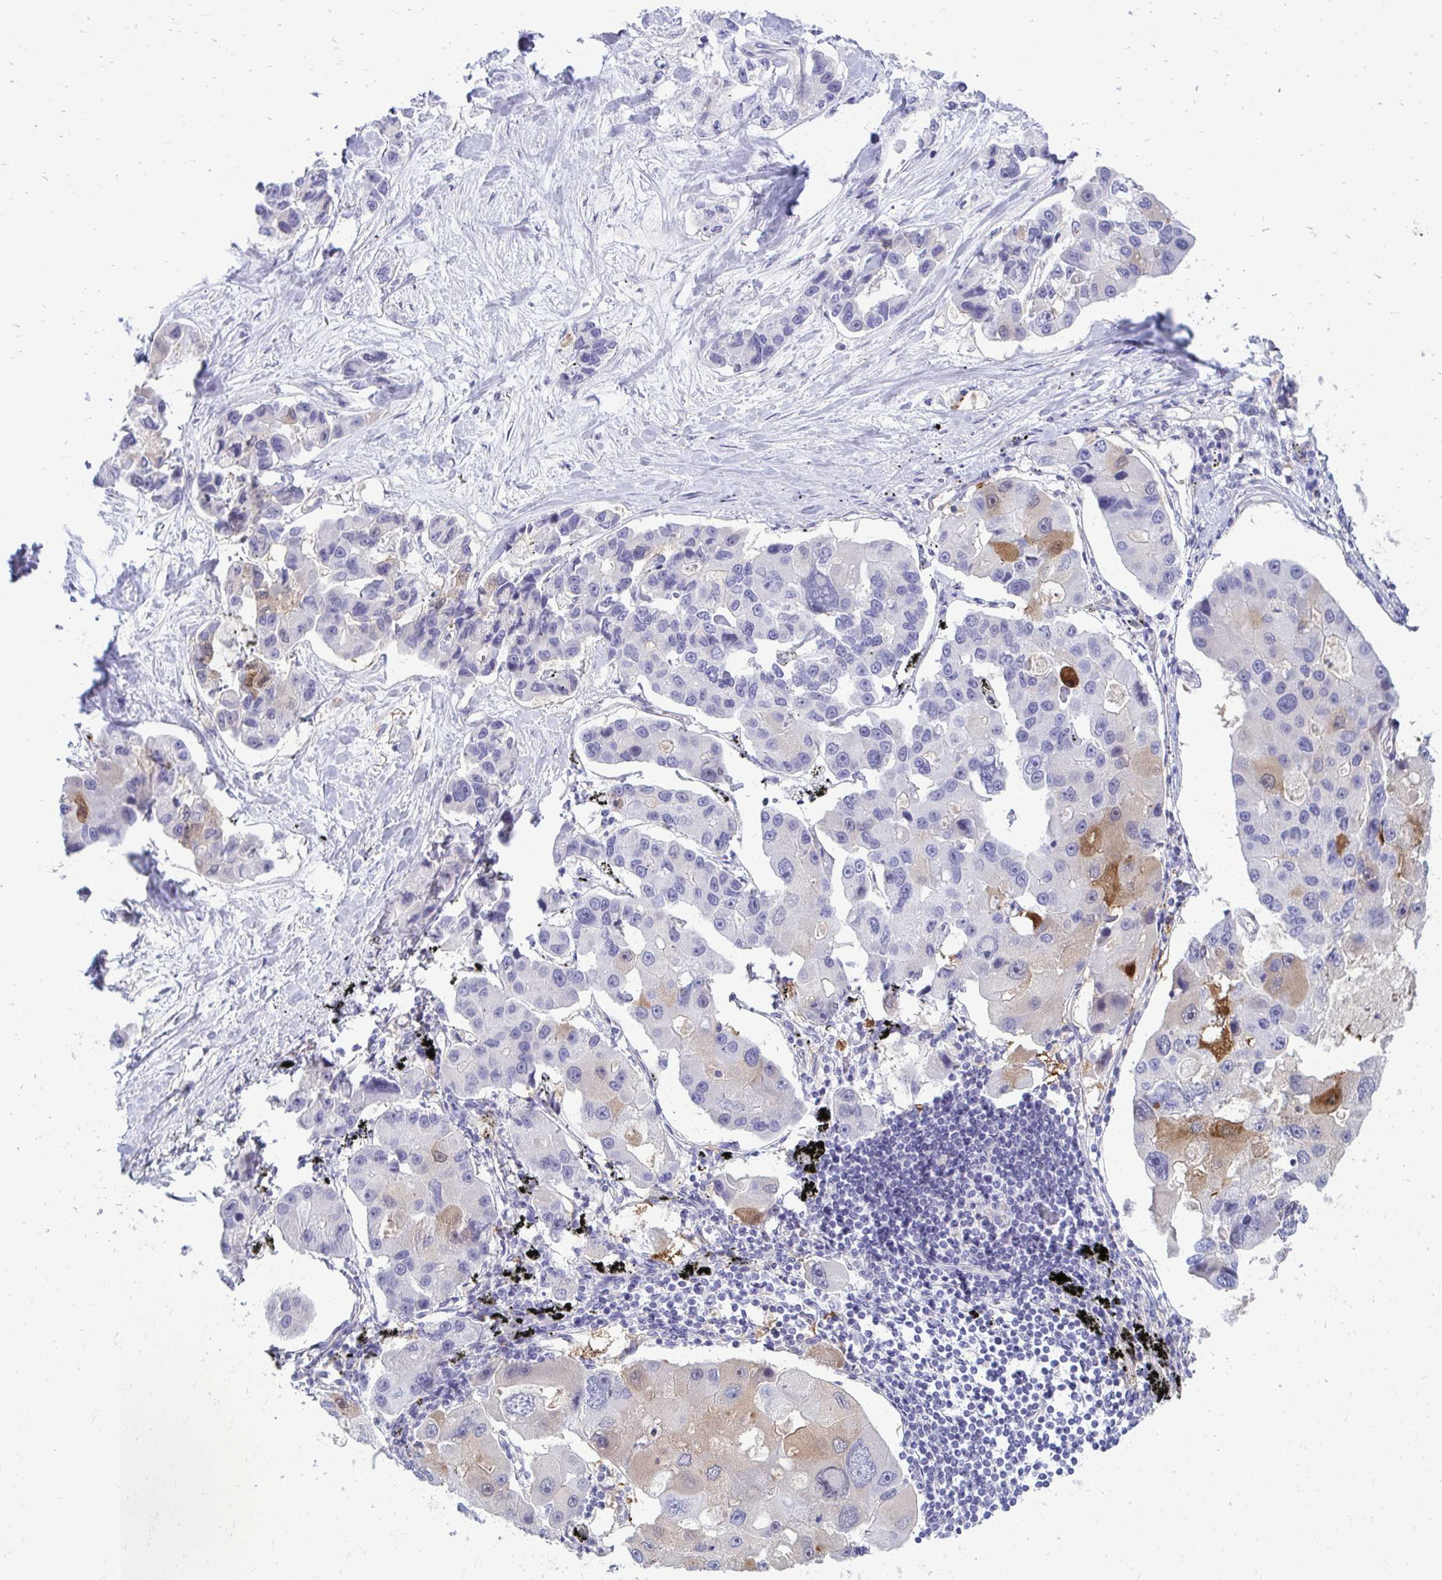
{"staining": {"intensity": "moderate", "quantity": "<25%", "location": "cytoplasmic/membranous"}, "tissue": "lung cancer", "cell_type": "Tumor cells", "image_type": "cancer", "snomed": [{"axis": "morphology", "description": "Adenocarcinoma, NOS"}, {"axis": "topography", "description": "Lung"}], "caption": "Immunohistochemical staining of lung cancer demonstrates low levels of moderate cytoplasmic/membranous protein positivity in about <25% of tumor cells.", "gene": "FABP3", "patient": {"sex": "female", "age": 54}}